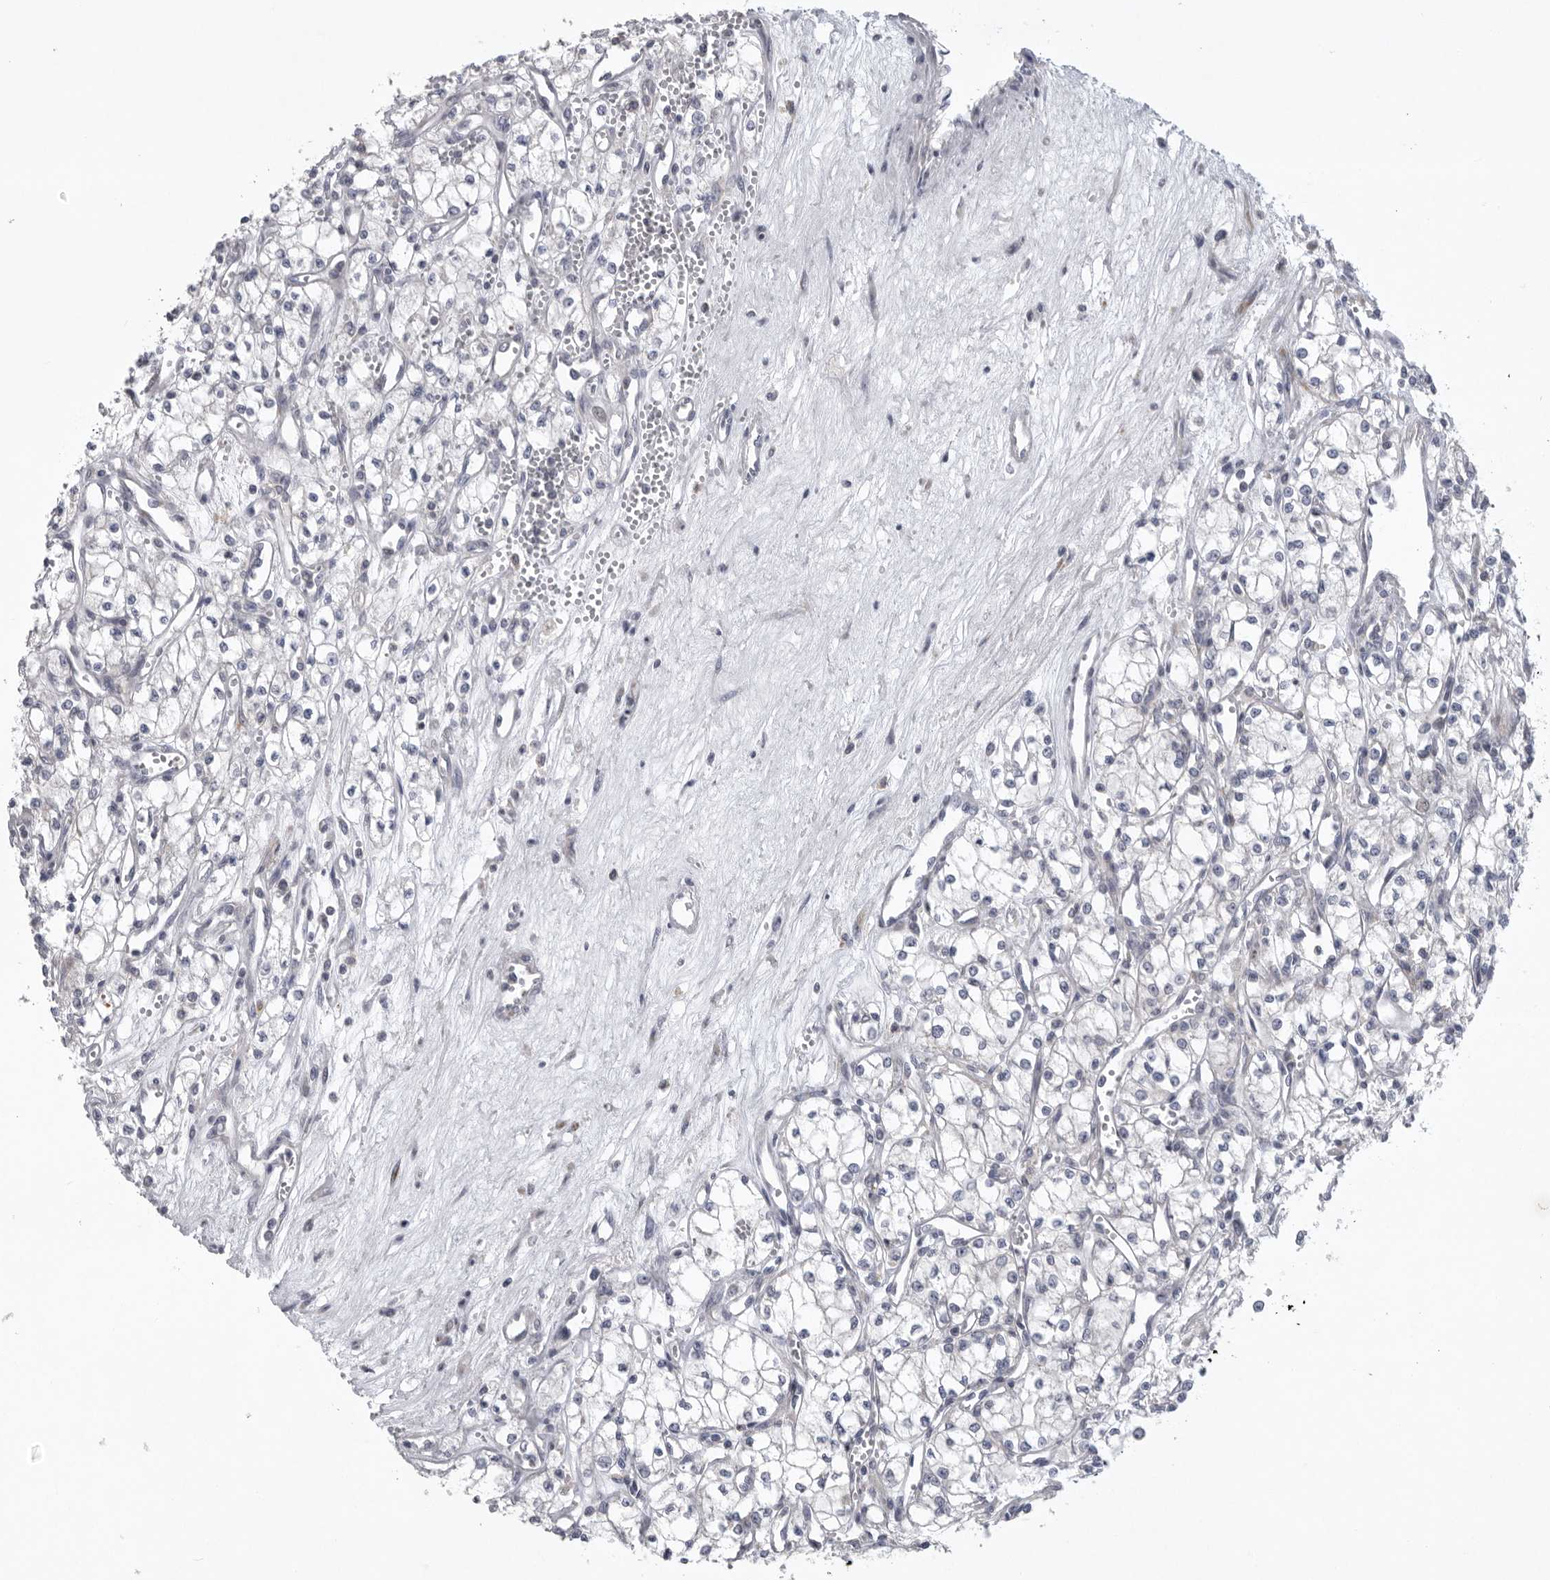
{"staining": {"intensity": "negative", "quantity": "none", "location": "none"}, "tissue": "renal cancer", "cell_type": "Tumor cells", "image_type": "cancer", "snomed": [{"axis": "morphology", "description": "Adenocarcinoma, NOS"}, {"axis": "topography", "description": "Kidney"}], "caption": "Immunohistochemistry photomicrograph of renal cancer stained for a protein (brown), which exhibits no positivity in tumor cells.", "gene": "USP24", "patient": {"sex": "male", "age": 59}}